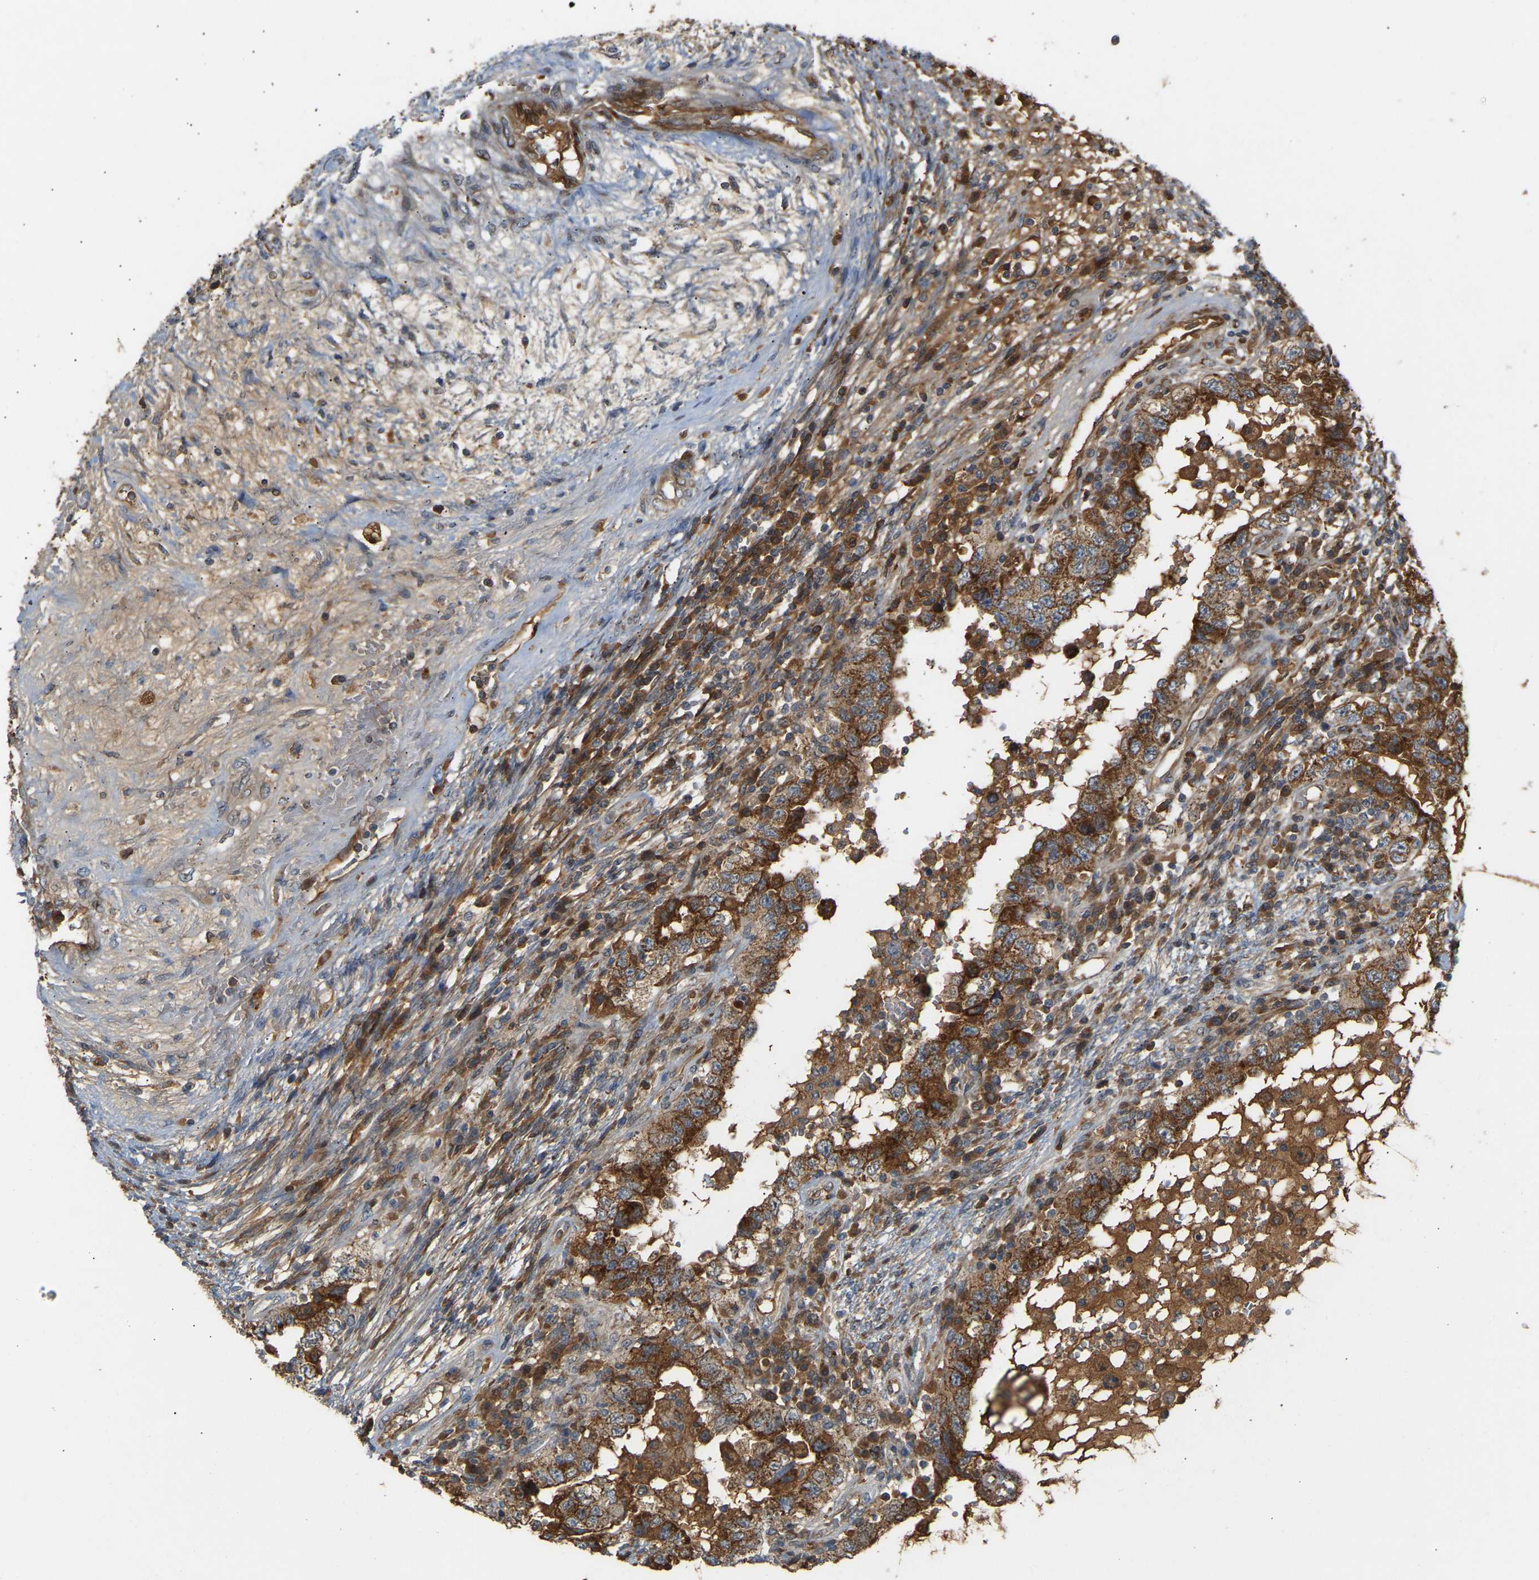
{"staining": {"intensity": "strong", "quantity": "25%-75%", "location": "cytoplasmic/membranous"}, "tissue": "testis cancer", "cell_type": "Tumor cells", "image_type": "cancer", "snomed": [{"axis": "morphology", "description": "Carcinoma, Embryonal, NOS"}, {"axis": "topography", "description": "Testis"}], "caption": "The image exhibits immunohistochemical staining of embryonal carcinoma (testis). There is strong cytoplasmic/membranous positivity is appreciated in about 25%-75% of tumor cells. (IHC, brightfield microscopy, high magnification).", "gene": "PTCD1", "patient": {"sex": "male", "age": 26}}